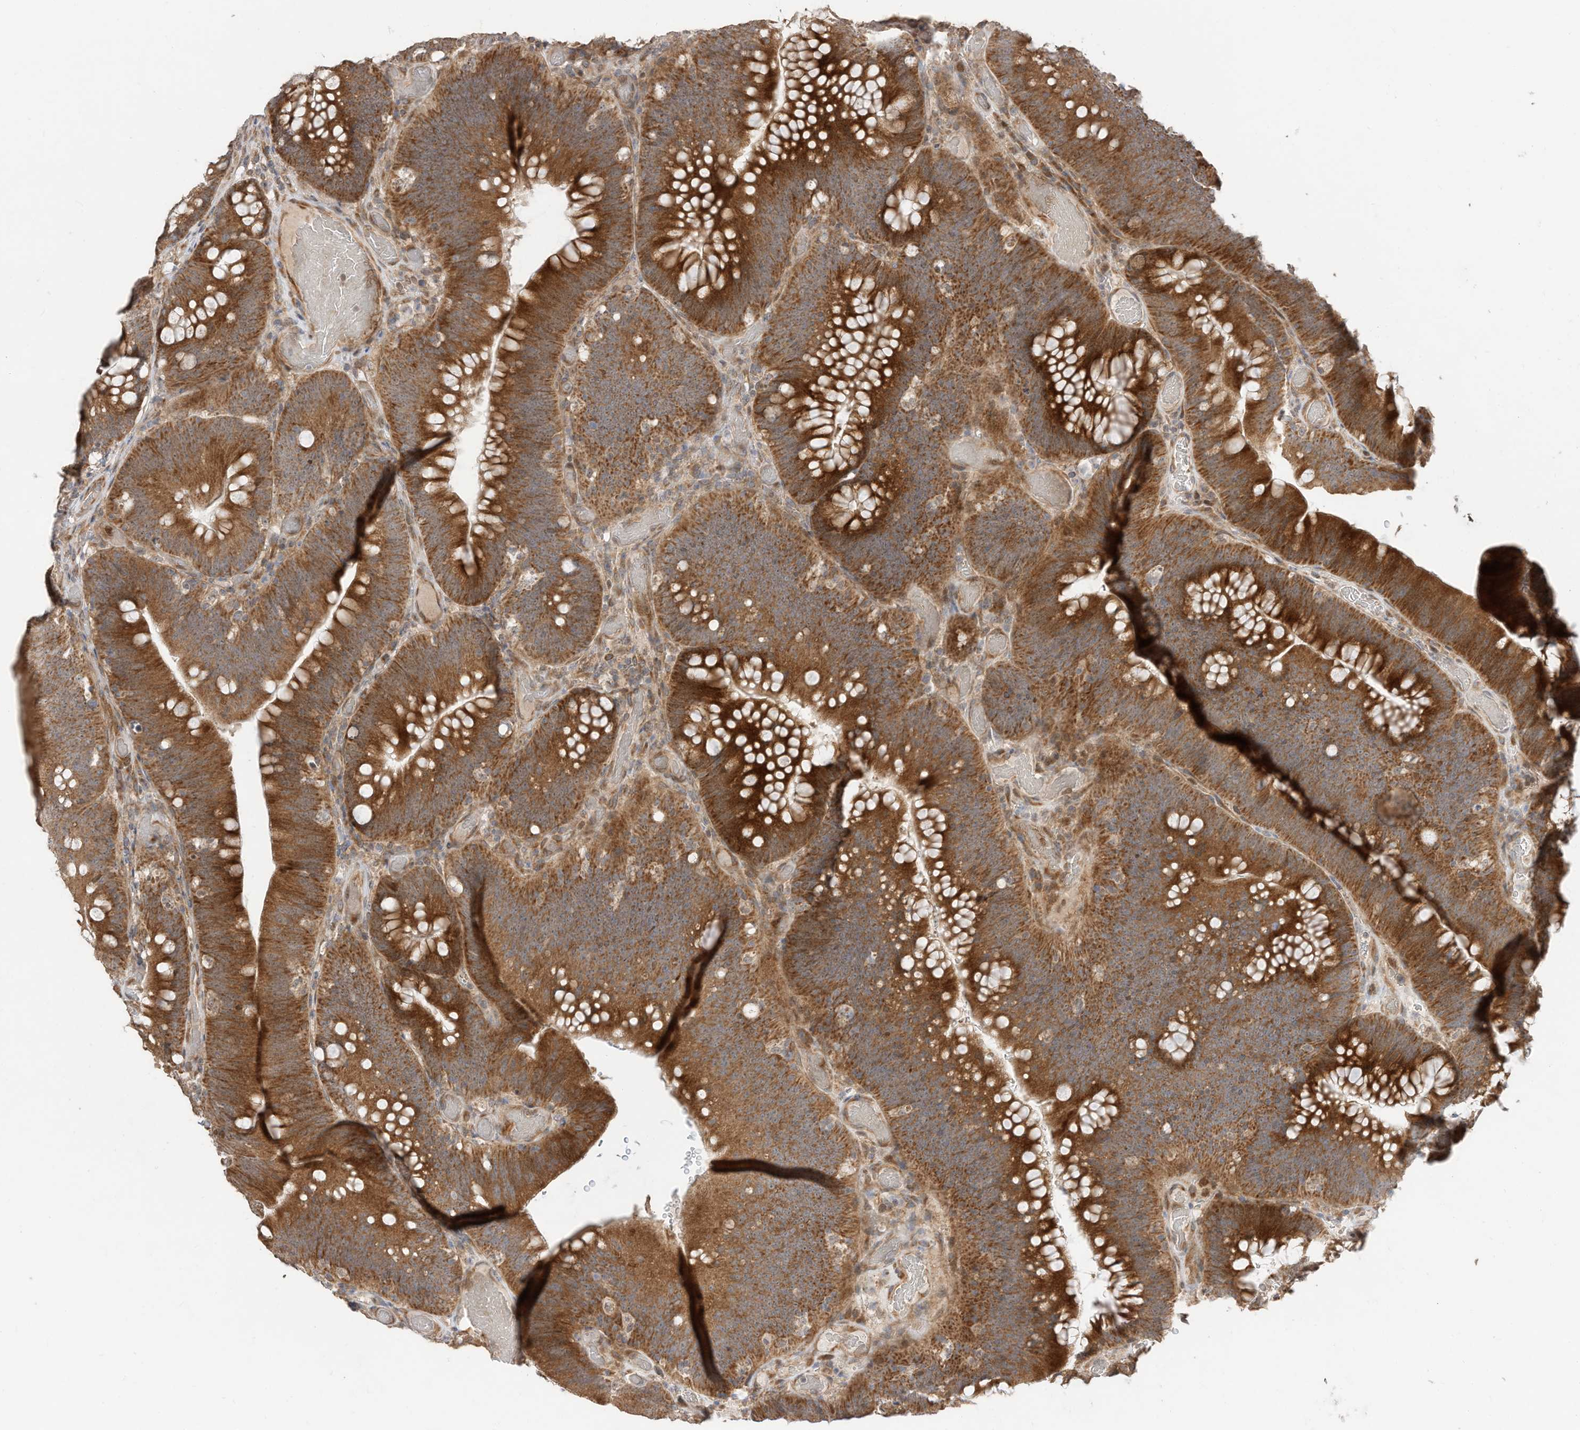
{"staining": {"intensity": "strong", "quantity": ">75%", "location": "cytoplasmic/membranous"}, "tissue": "colorectal cancer", "cell_type": "Tumor cells", "image_type": "cancer", "snomed": [{"axis": "morphology", "description": "Normal tissue, NOS"}, {"axis": "topography", "description": "Colon"}], "caption": "Human colorectal cancer stained for a protein (brown) demonstrates strong cytoplasmic/membranous positive staining in about >75% of tumor cells.", "gene": "CAGE1", "patient": {"sex": "female", "age": 82}}